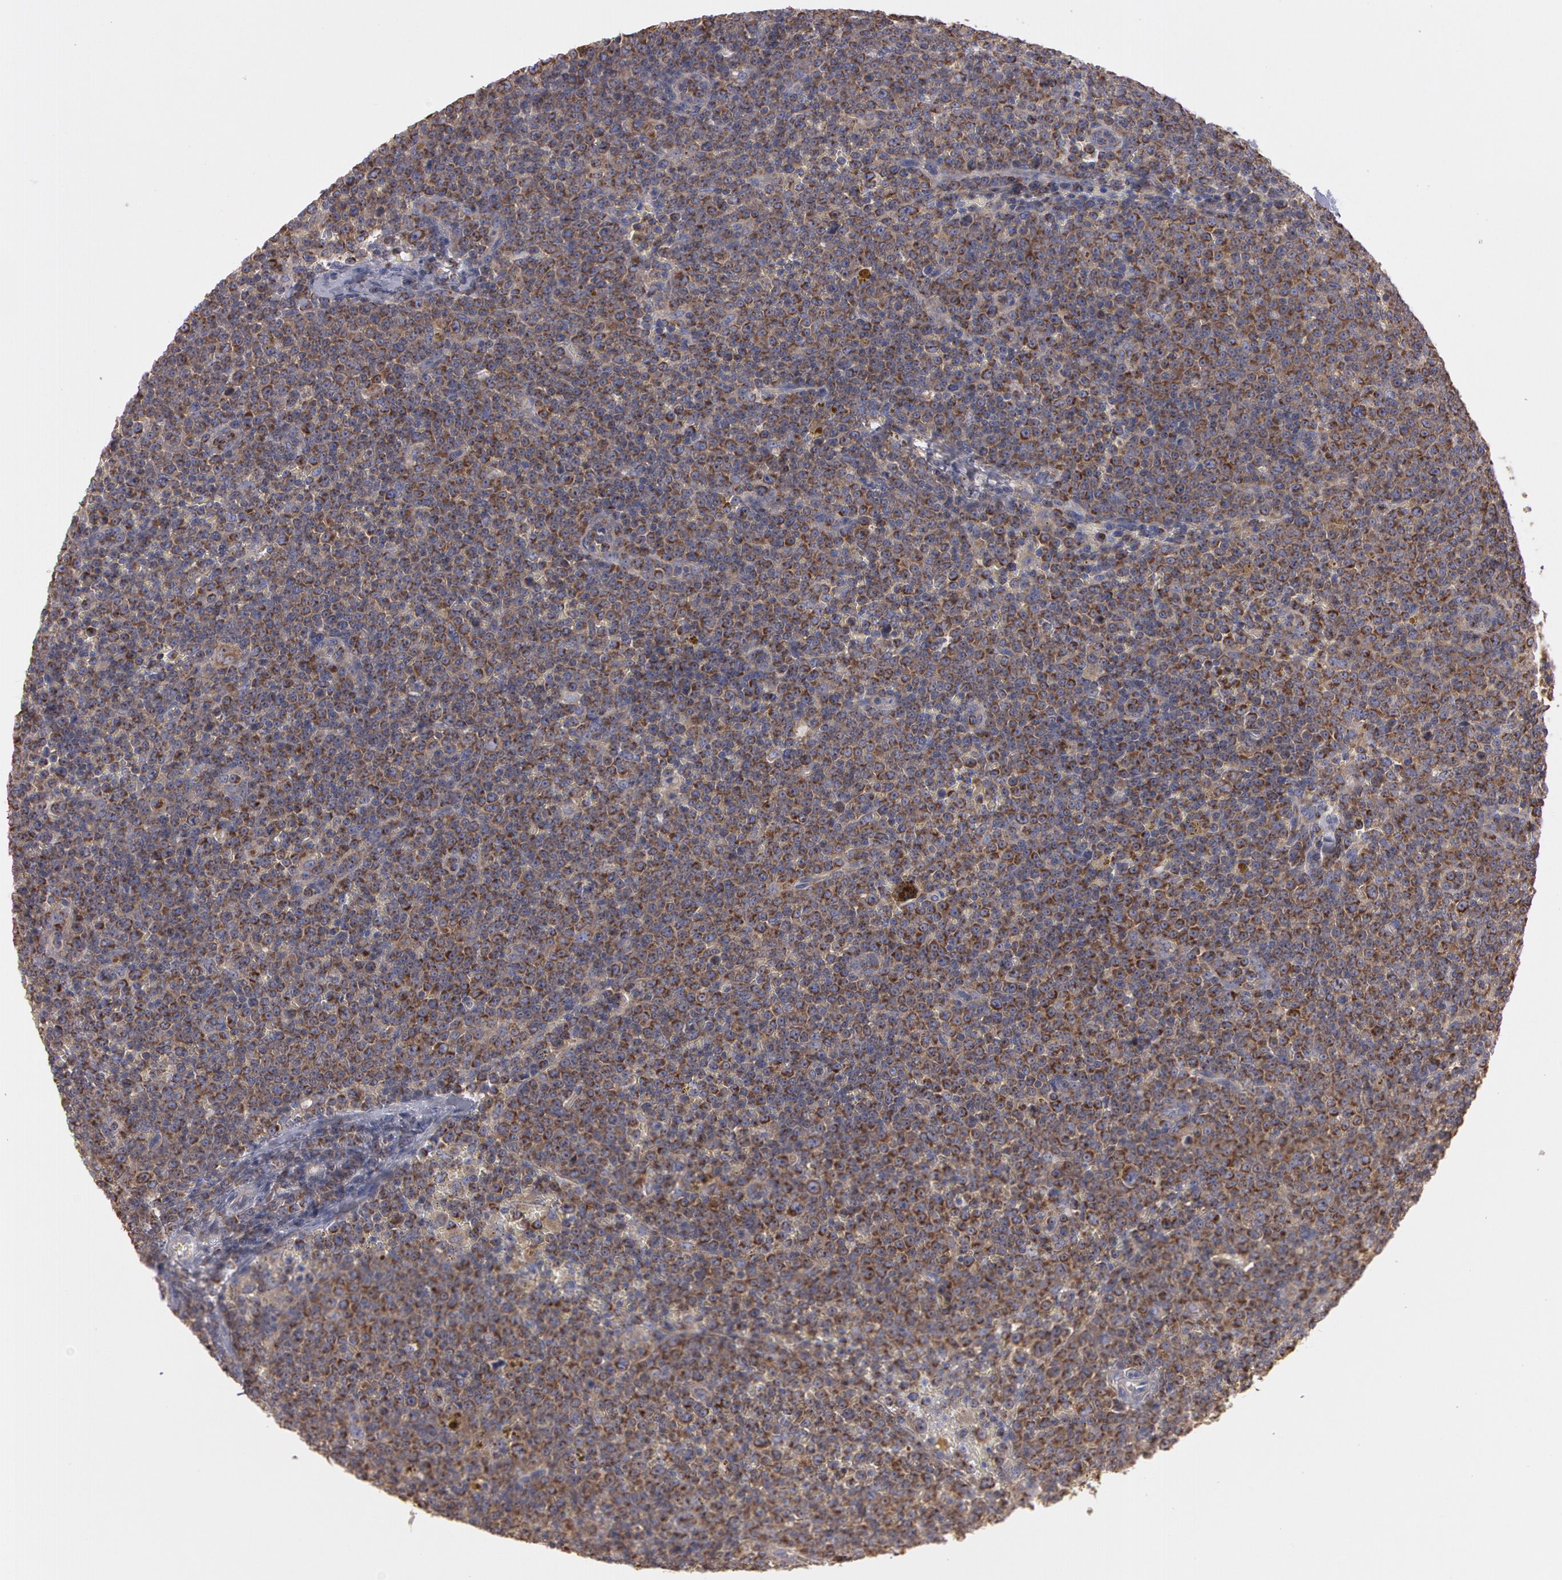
{"staining": {"intensity": "moderate", "quantity": ">75%", "location": "cytoplasmic/membranous"}, "tissue": "lymphoma", "cell_type": "Tumor cells", "image_type": "cancer", "snomed": [{"axis": "morphology", "description": "Malignant lymphoma, non-Hodgkin's type, Low grade"}, {"axis": "topography", "description": "Lymph node"}], "caption": "Tumor cells demonstrate moderate cytoplasmic/membranous expression in about >75% of cells in lymphoma.", "gene": "NEK9", "patient": {"sex": "male", "age": 50}}